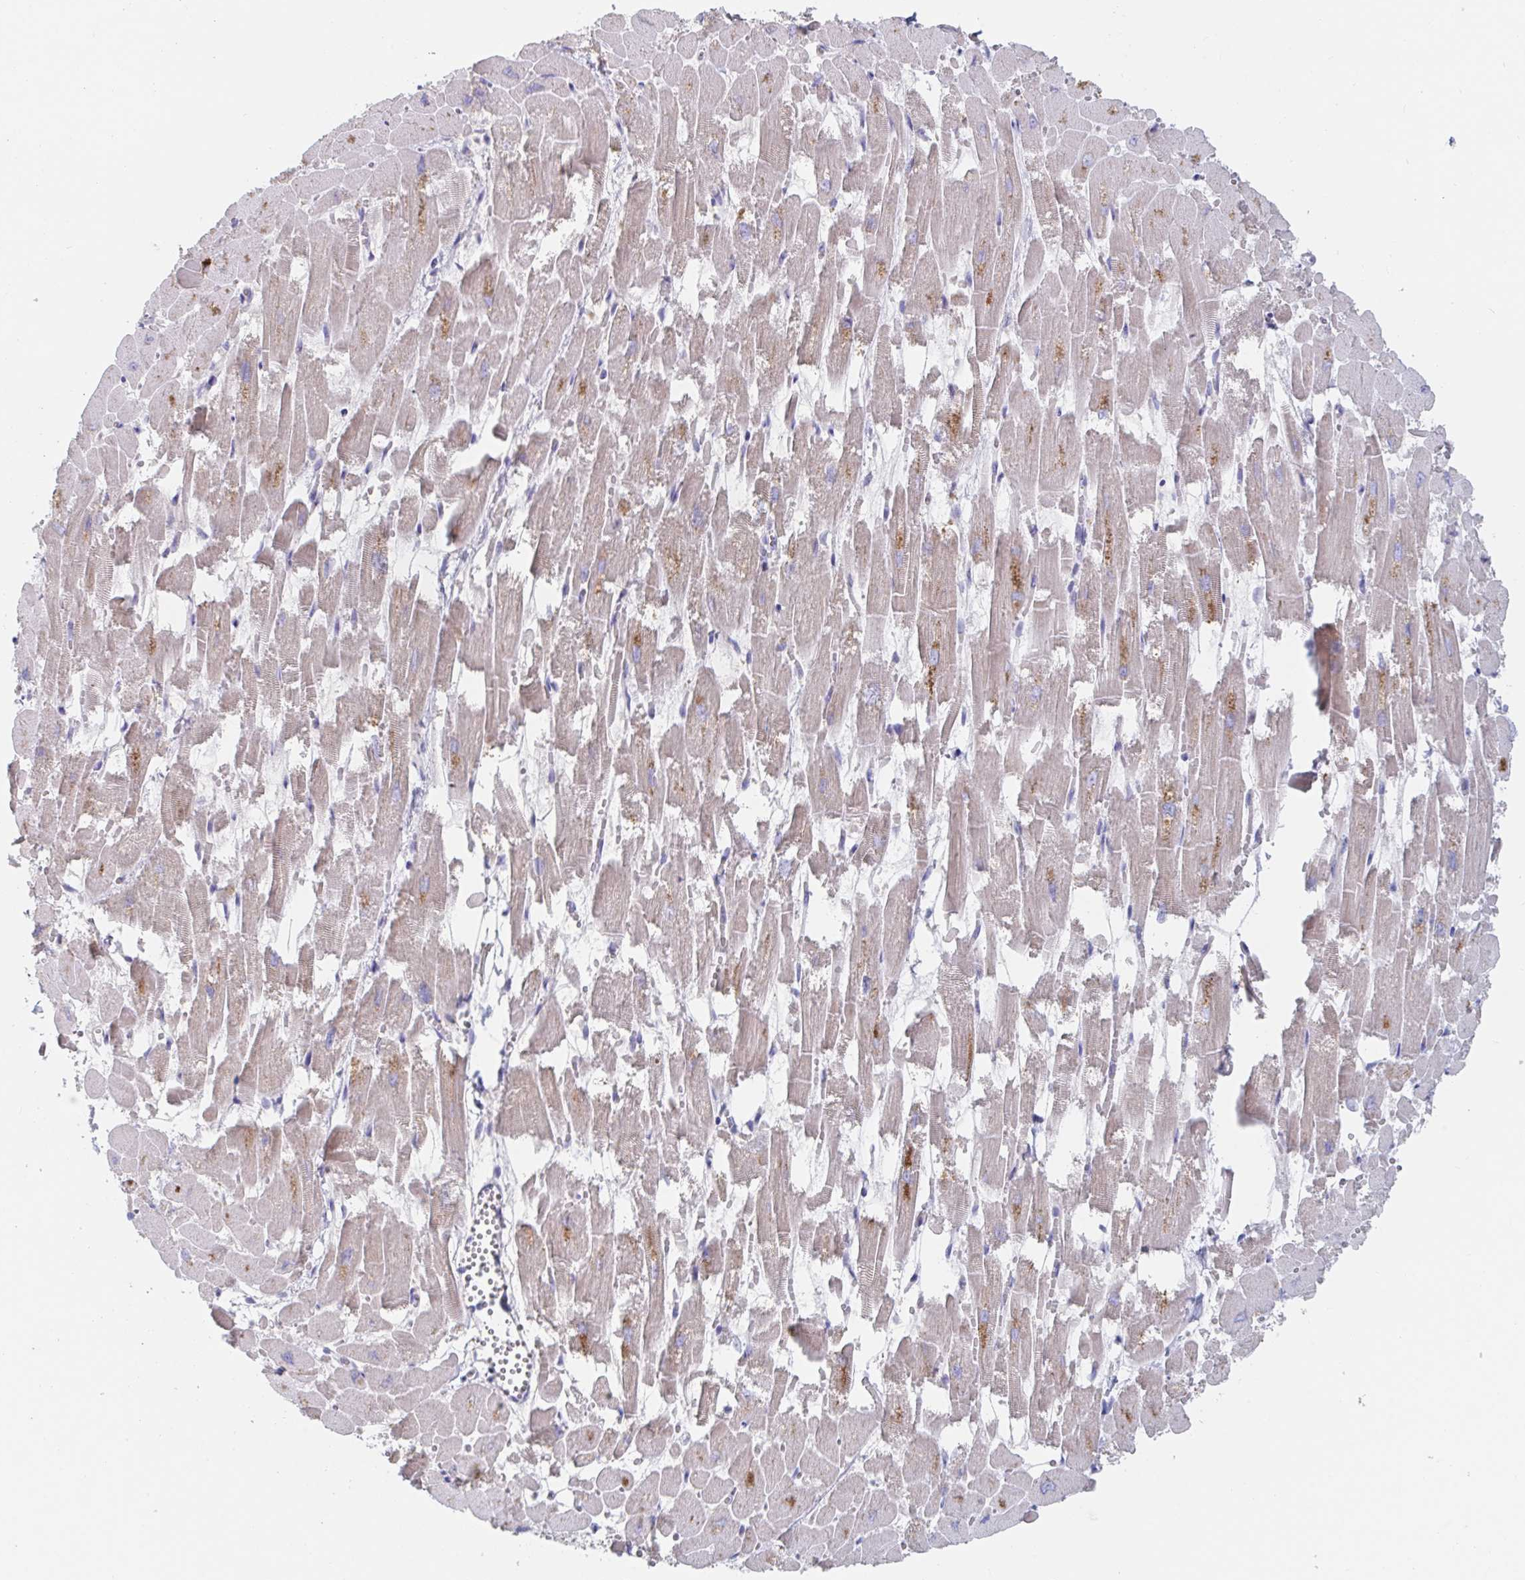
{"staining": {"intensity": "moderate", "quantity": "<25%", "location": "cytoplasmic/membranous"}, "tissue": "heart muscle", "cell_type": "Cardiomyocytes", "image_type": "normal", "snomed": [{"axis": "morphology", "description": "Normal tissue, NOS"}, {"axis": "topography", "description": "Heart"}], "caption": "This is a photomicrograph of immunohistochemistry (IHC) staining of benign heart muscle, which shows moderate expression in the cytoplasmic/membranous of cardiomyocytes.", "gene": "KCNK5", "patient": {"sex": "female", "age": 52}}